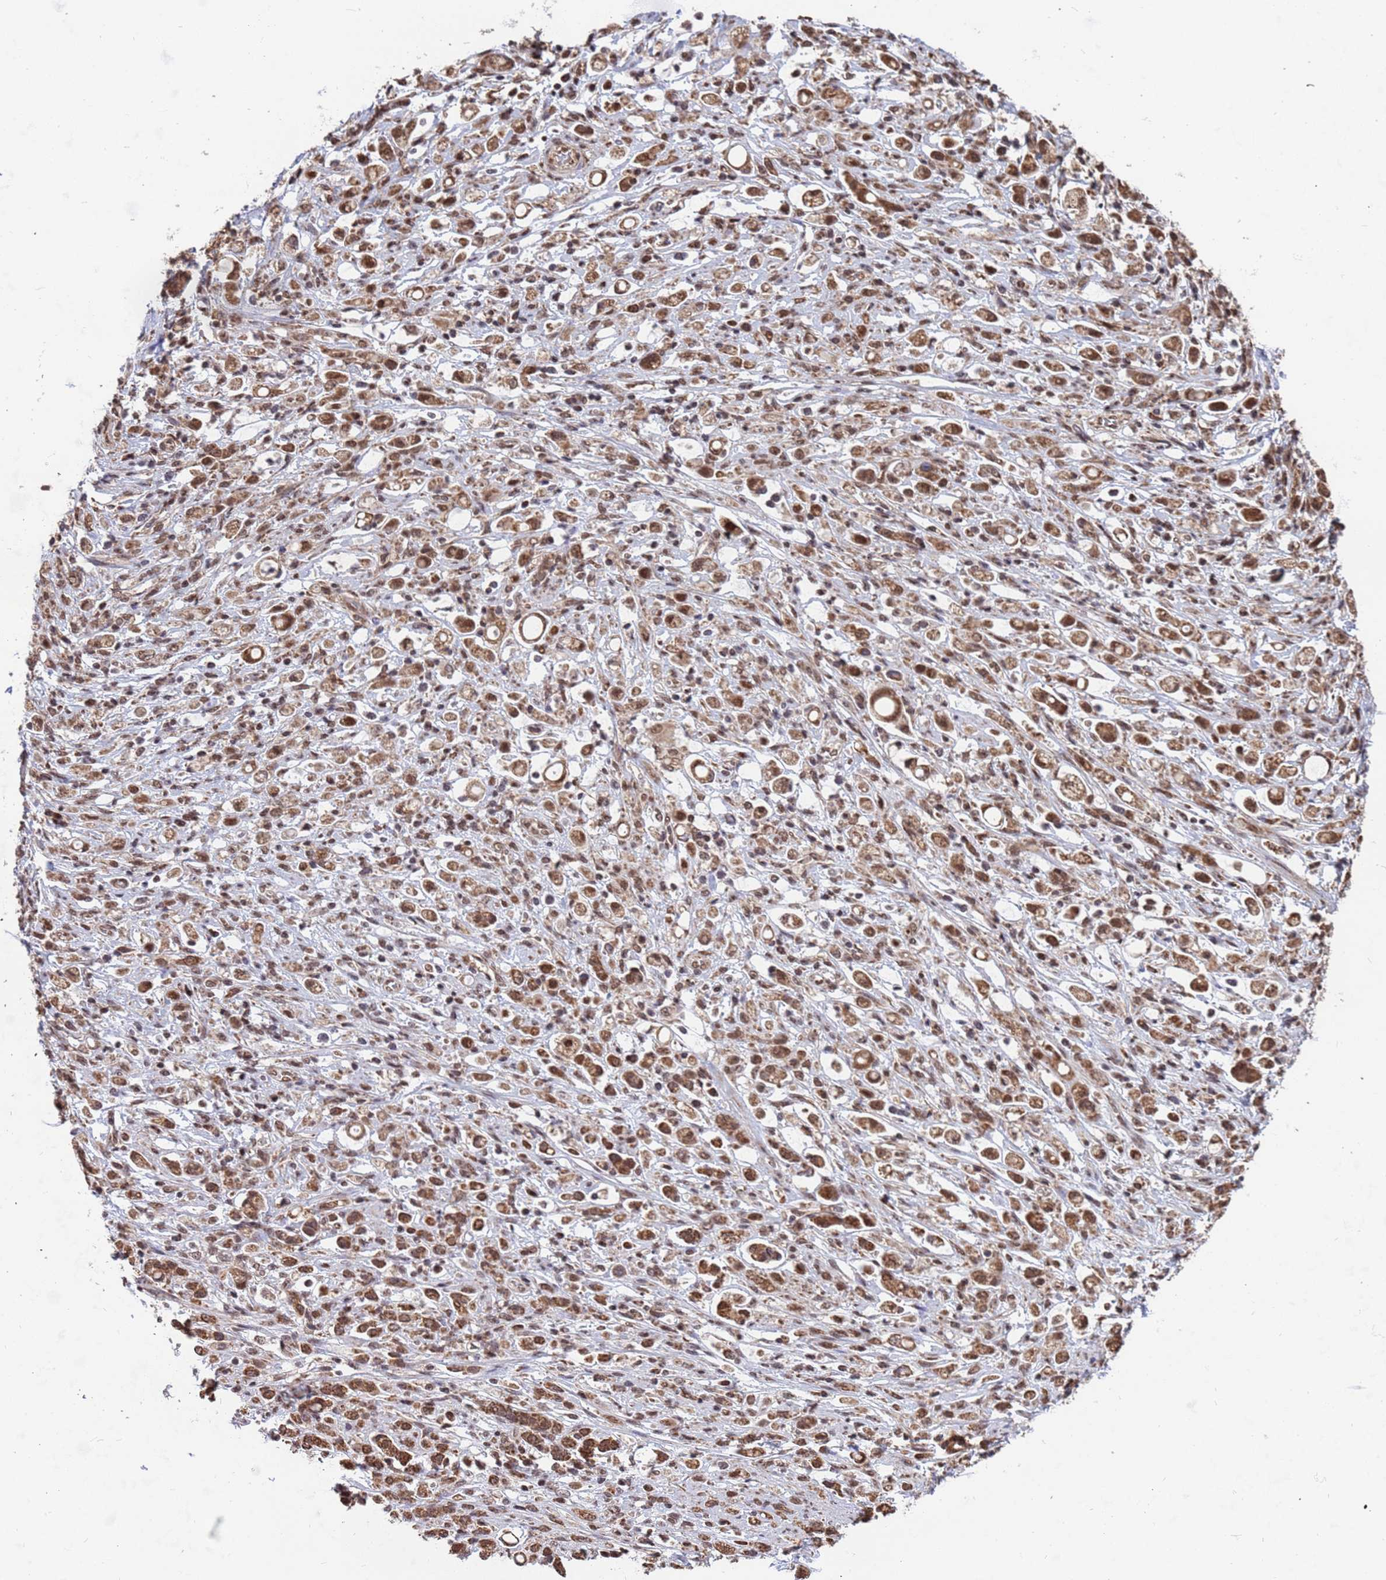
{"staining": {"intensity": "moderate", "quantity": ">75%", "location": "cytoplasmic/membranous,nuclear"}, "tissue": "stomach cancer", "cell_type": "Tumor cells", "image_type": "cancer", "snomed": [{"axis": "morphology", "description": "Adenocarcinoma, NOS"}, {"axis": "topography", "description": "Stomach"}], "caption": "Approximately >75% of tumor cells in adenocarcinoma (stomach) exhibit moderate cytoplasmic/membranous and nuclear protein staining as visualized by brown immunohistochemical staining.", "gene": "DENND2B", "patient": {"sex": "female", "age": 60}}